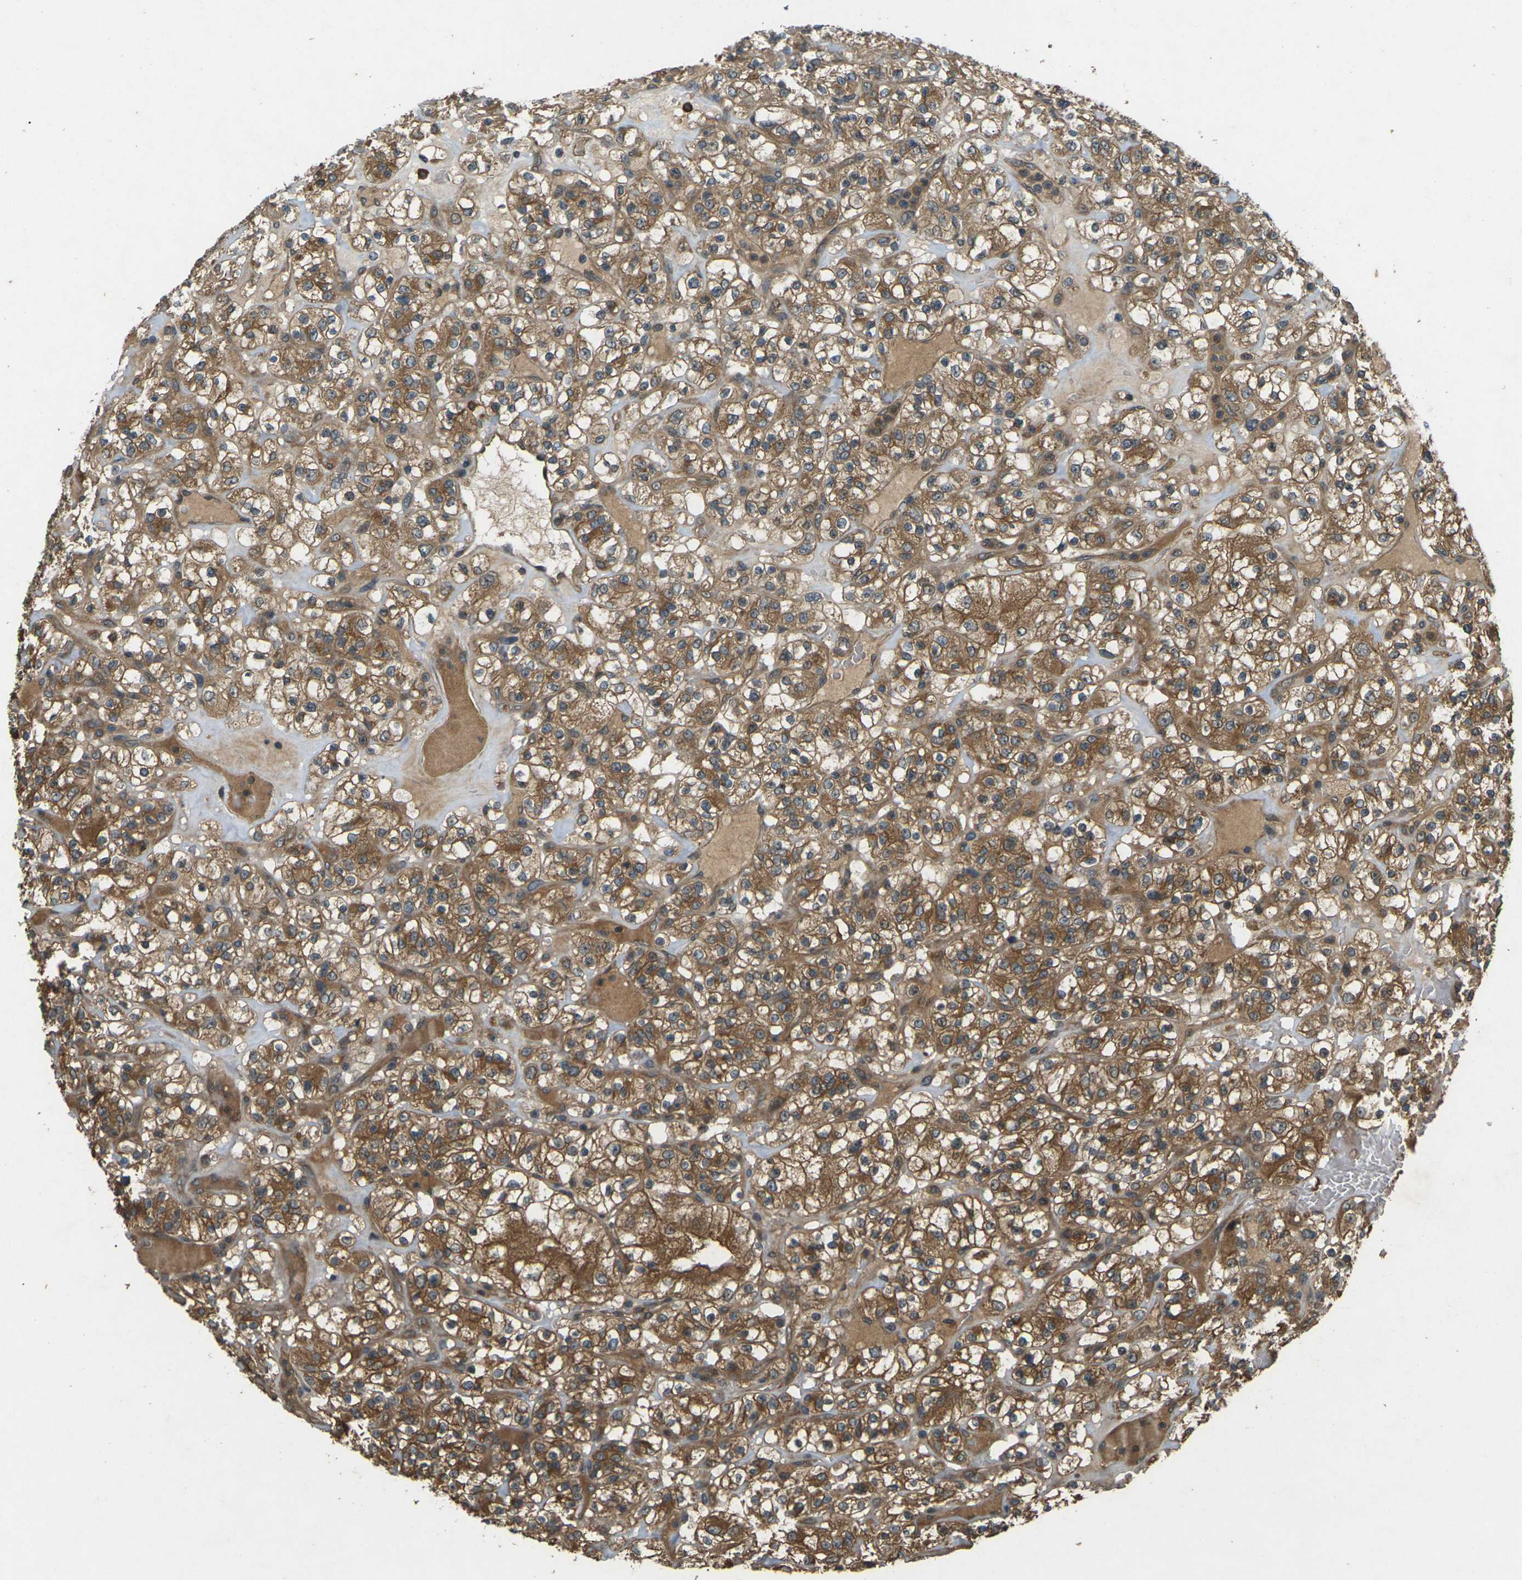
{"staining": {"intensity": "moderate", "quantity": ">75%", "location": "cytoplasmic/membranous"}, "tissue": "renal cancer", "cell_type": "Tumor cells", "image_type": "cancer", "snomed": [{"axis": "morphology", "description": "Normal tissue, NOS"}, {"axis": "morphology", "description": "Adenocarcinoma, NOS"}, {"axis": "topography", "description": "Kidney"}], "caption": "A high-resolution micrograph shows IHC staining of adenocarcinoma (renal), which exhibits moderate cytoplasmic/membranous staining in approximately >75% of tumor cells.", "gene": "TAP1", "patient": {"sex": "female", "age": 72}}